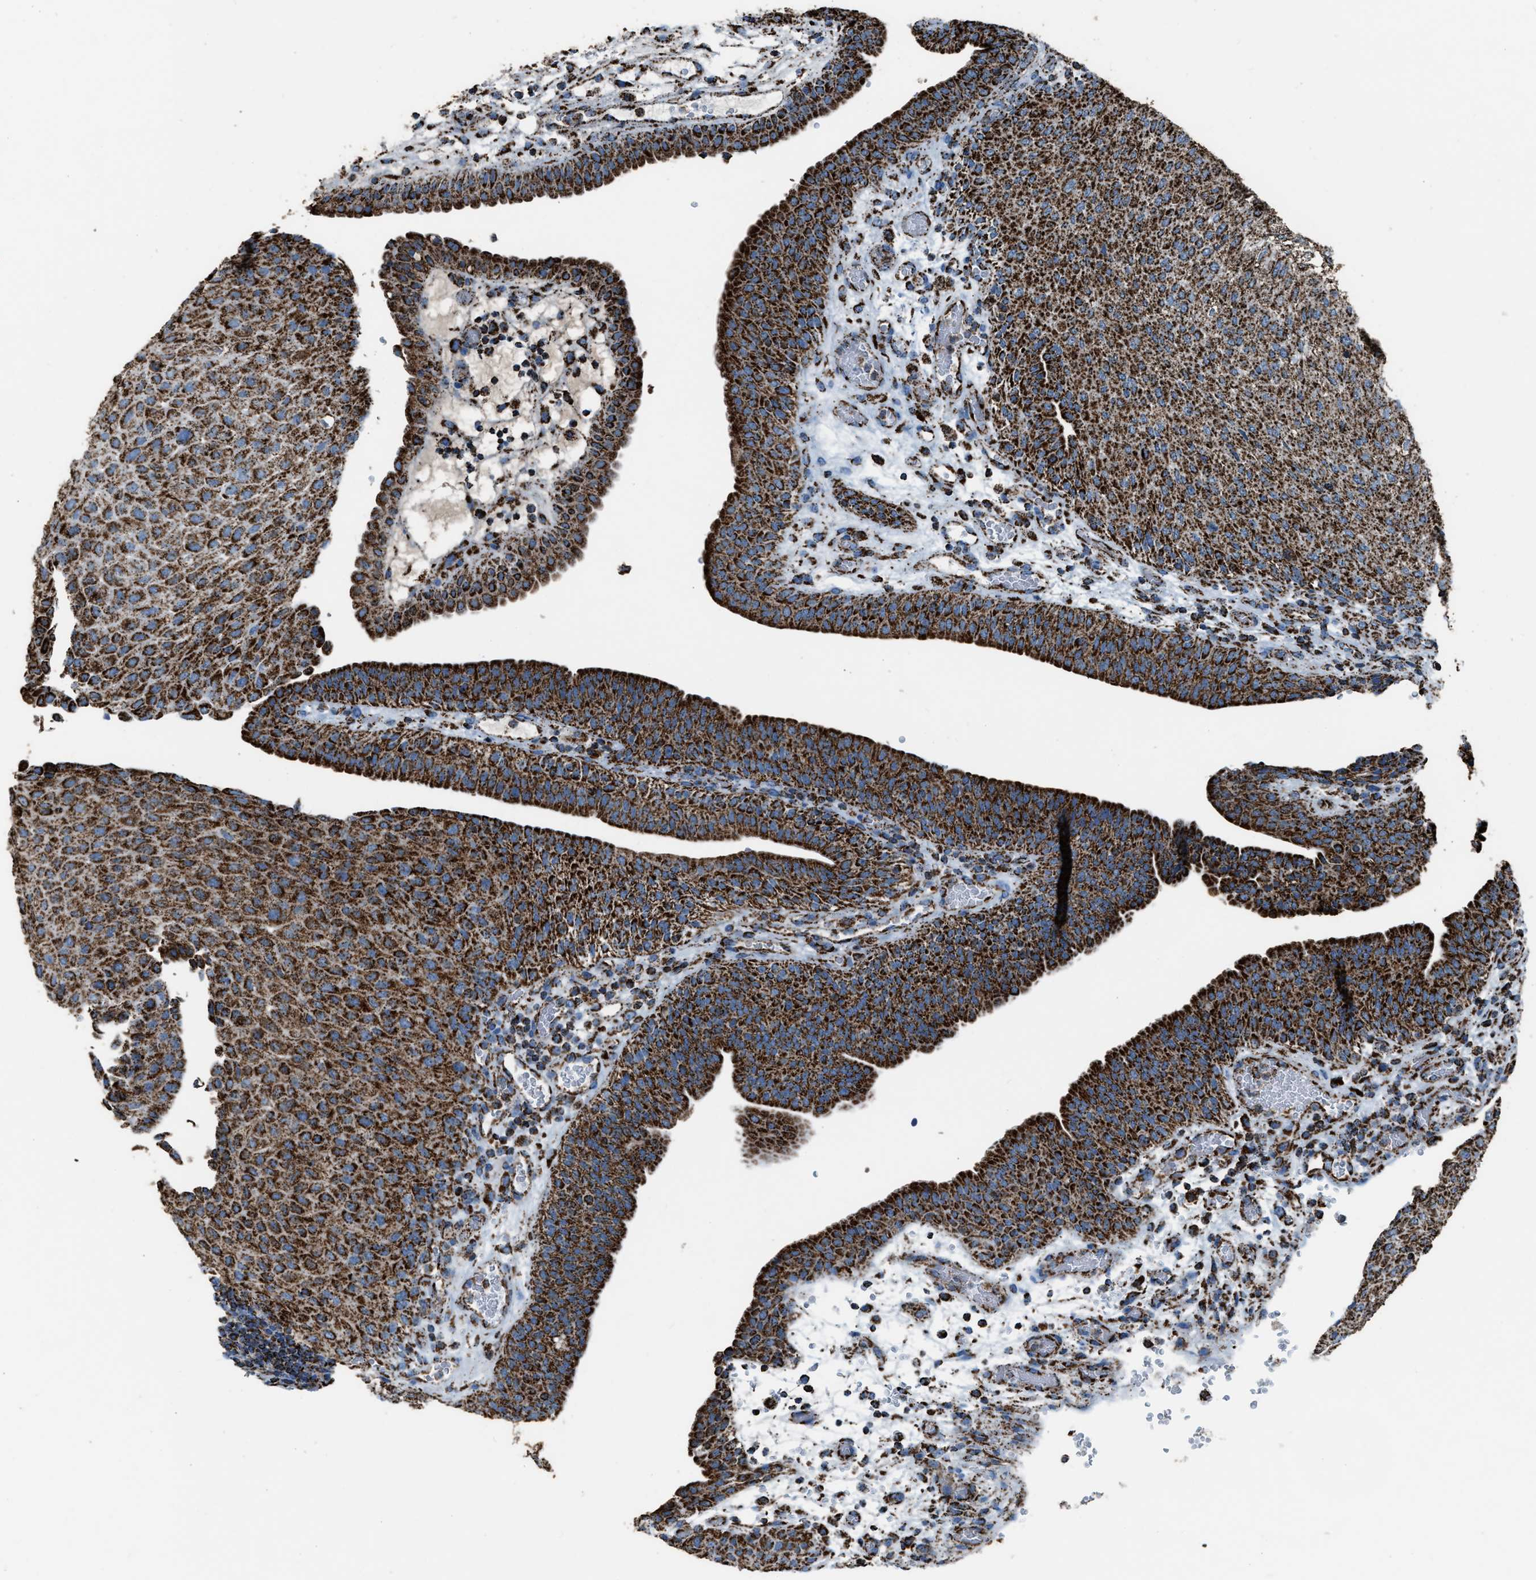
{"staining": {"intensity": "strong", "quantity": ">75%", "location": "cytoplasmic/membranous"}, "tissue": "urothelial cancer", "cell_type": "Tumor cells", "image_type": "cancer", "snomed": [{"axis": "morphology", "description": "Urothelial carcinoma, Low grade"}, {"axis": "morphology", "description": "Urothelial carcinoma, High grade"}, {"axis": "topography", "description": "Urinary bladder"}], "caption": "Urothelial cancer was stained to show a protein in brown. There is high levels of strong cytoplasmic/membranous expression in about >75% of tumor cells. (Brightfield microscopy of DAB IHC at high magnification).", "gene": "MDH2", "patient": {"sex": "male", "age": 35}}